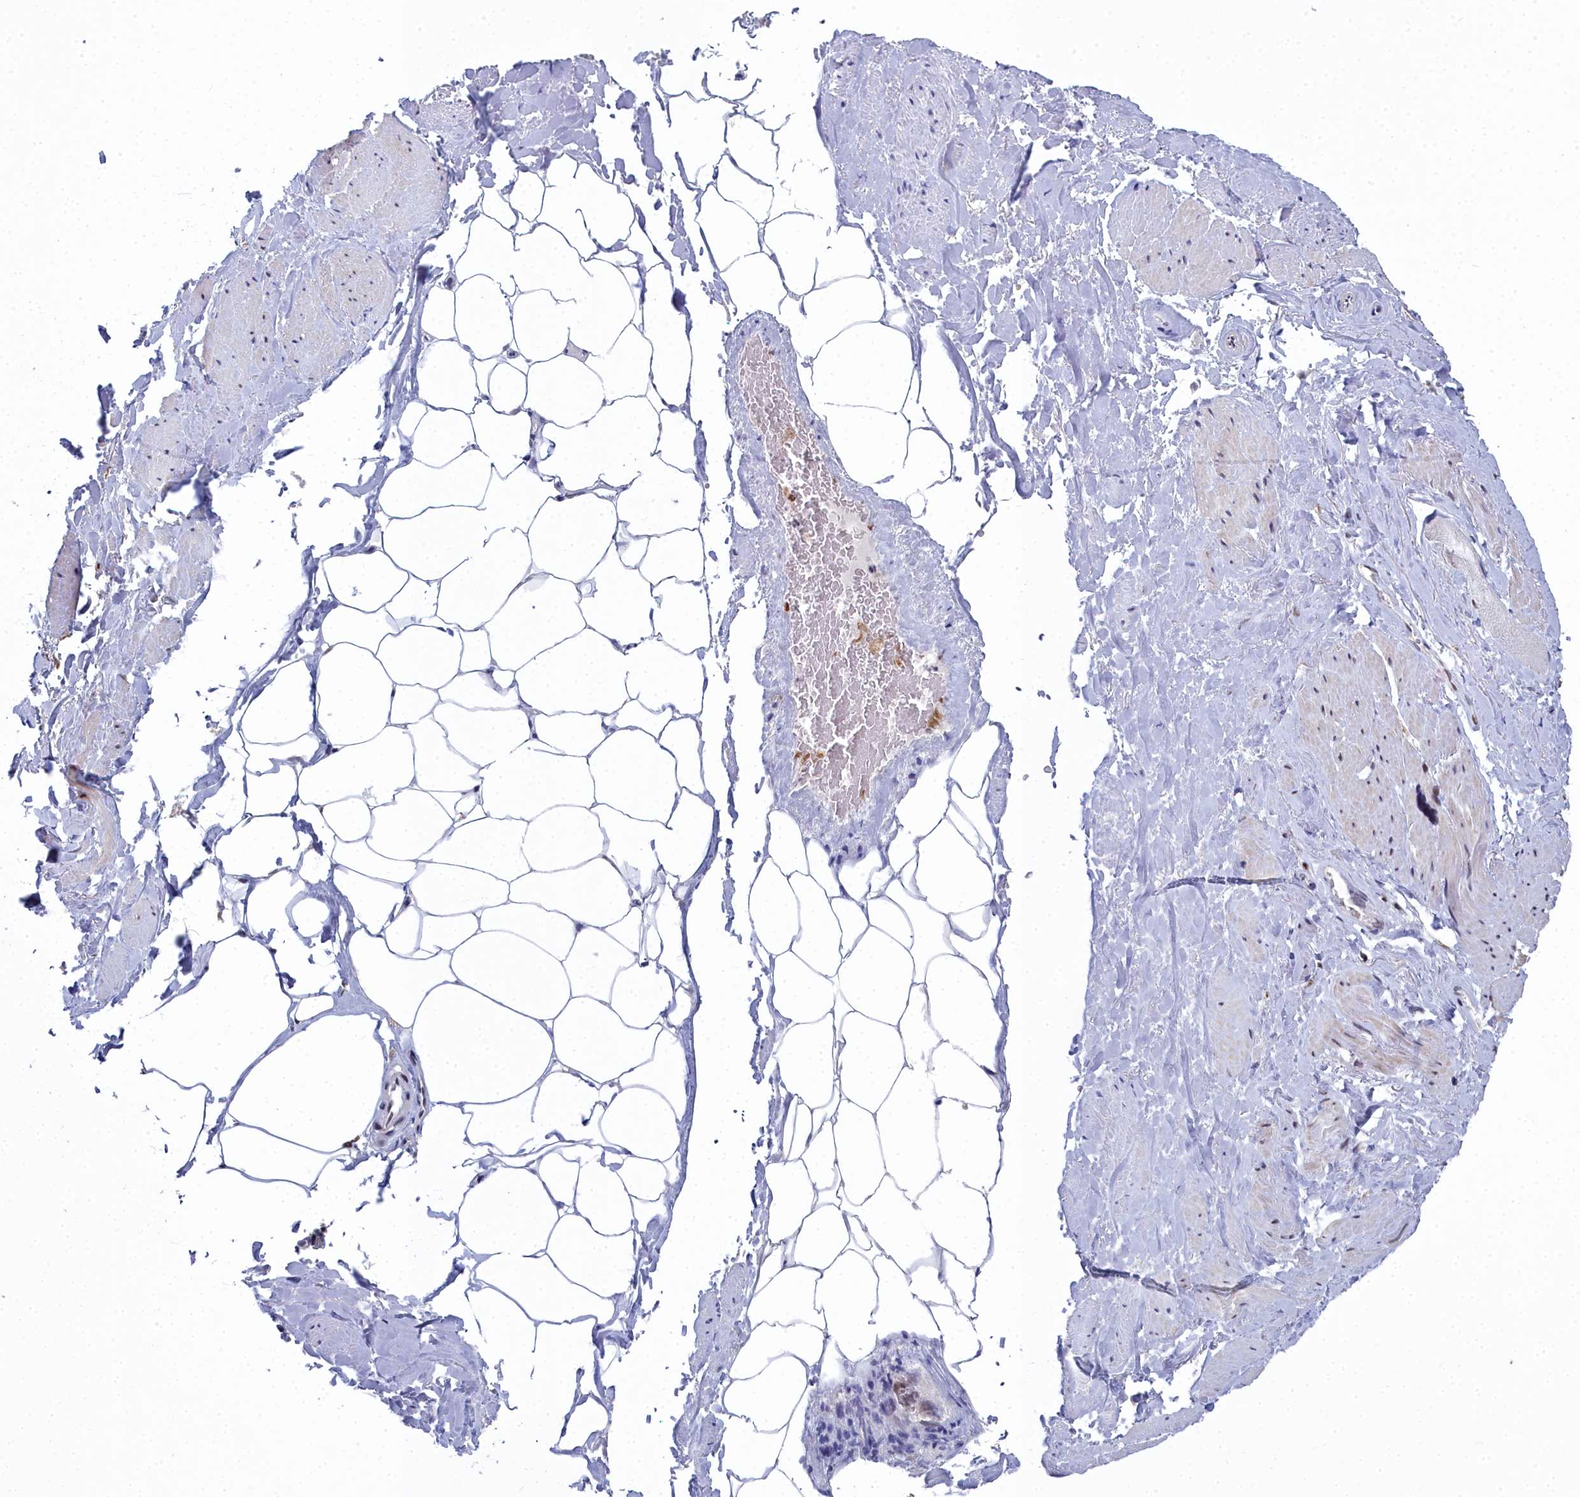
{"staining": {"intensity": "strong", "quantity": ">75%", "location": "nuclear"}, "tissue": "adipose tissue", "cell_type": "Adipocytes", "image_type": "normal", "snomed": [{"axis": "morphology", "description": "Normal tissue, NOS"}, {"axis": "morphology", "description": "Adenocarcinoma, Low grade"}, {"axis": "topography", "description": "Prostate"}, {"axis": "topography", "description": "Peripheral nerve tissue"}], "caption": "There is high levels of strong nuclear expression in adipocytes of unremarkable adipose tissue, as demonstrated by immunohistochemical staining (brown color).", "gene": "SF3B3", "patient": {"sex": "male", "age": 63}}